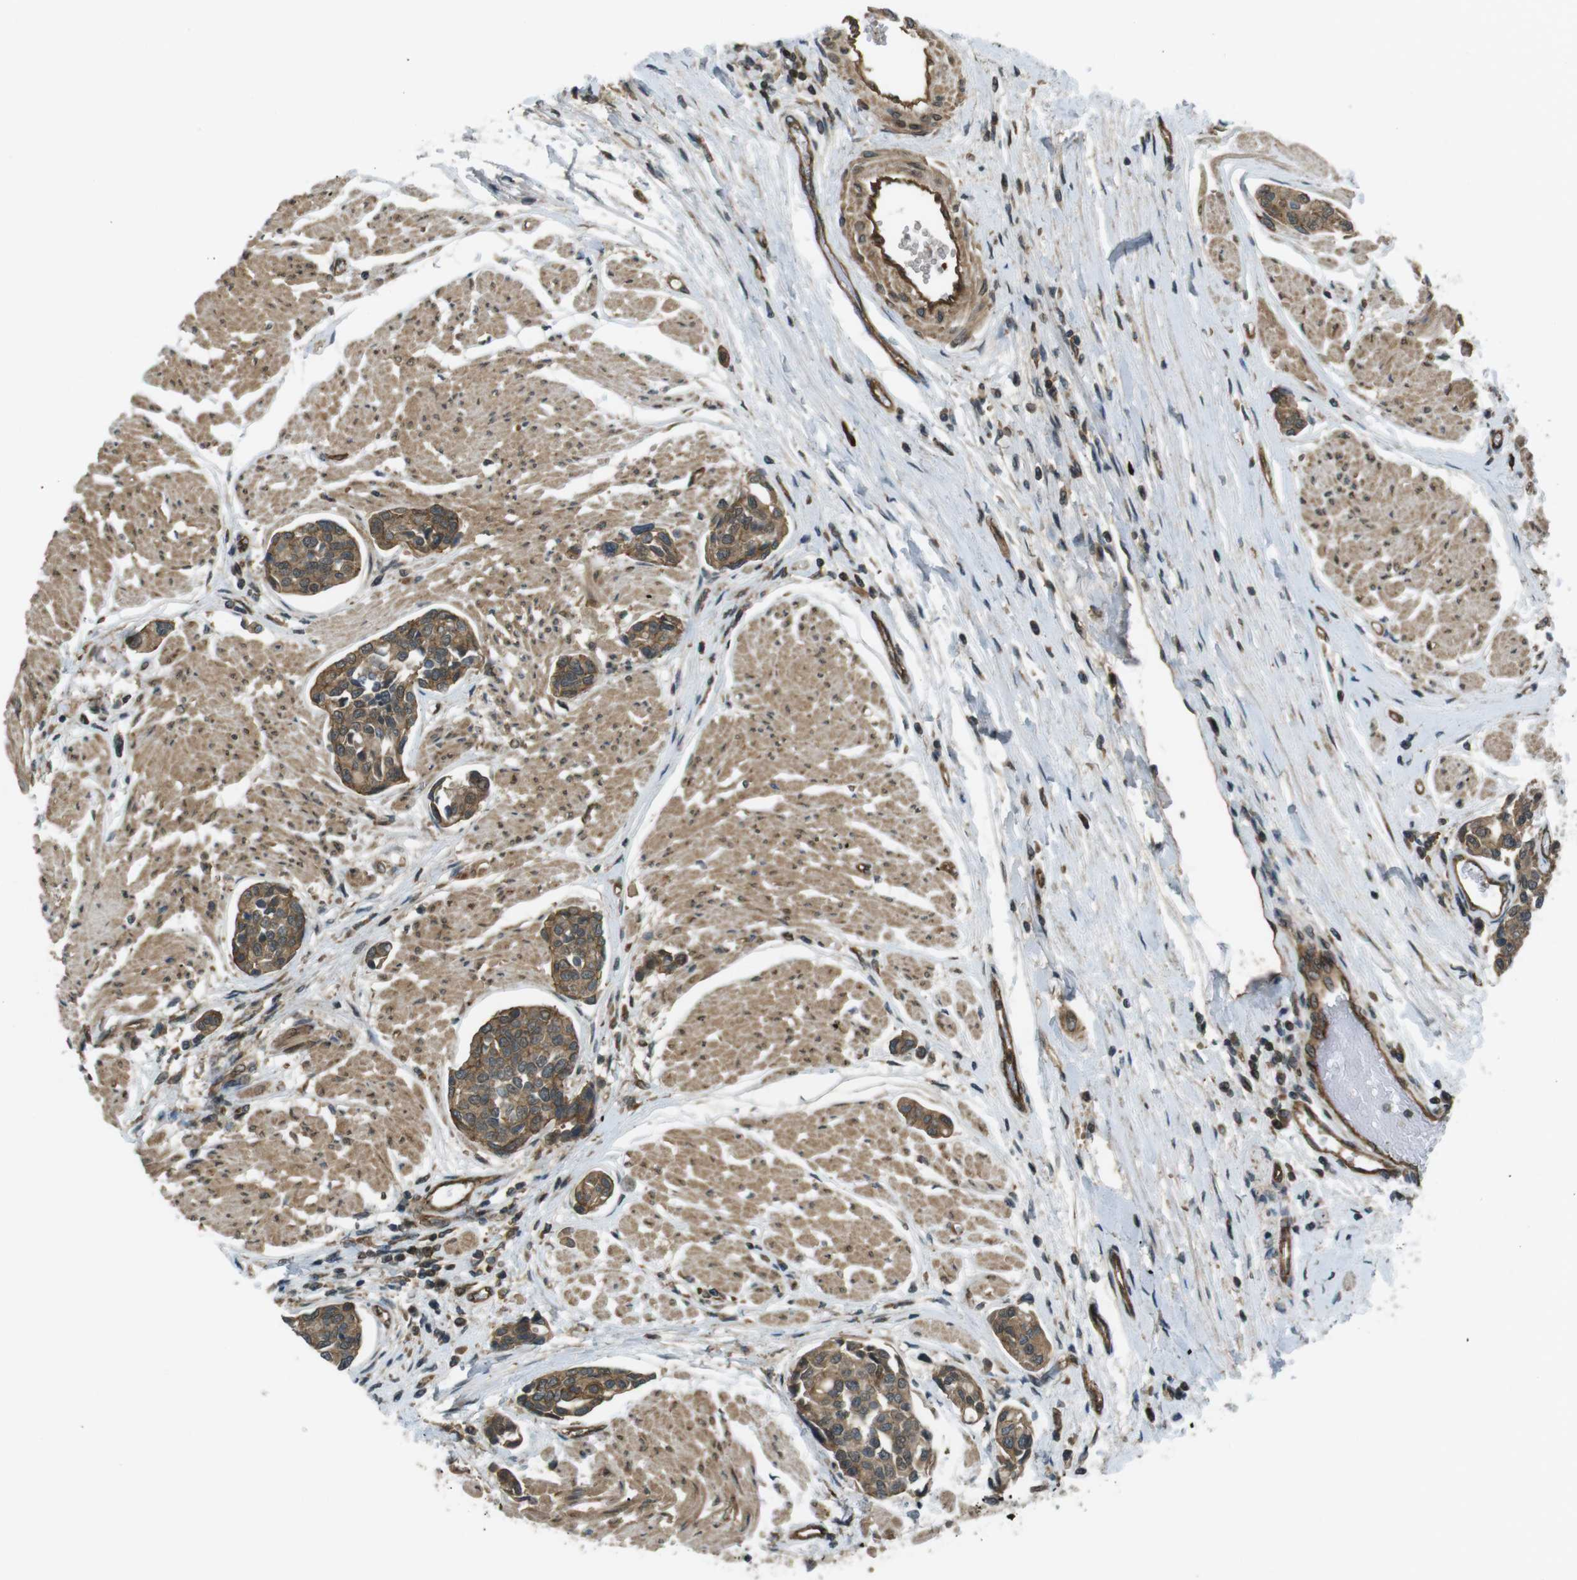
{"staining": {"intensity": "moderate", "quantity": ">75%", "location": "cytoplasmic/membranous"}, "tissue": "urothelial cancer", "cell_type": "Tumor cells", "image_type": "cancer", "snomed": [{"axis": "morphology", "description": "Urothelial carcinoma, High grade"}, {"axis": "topography", "description": "Urinary bladder"}], "caption": "The immunohistochemical stain labels moderate cytoplasmic/membranous staining in tumor cells of urothelial cancer tissue.", "gene": "TIAM2", "patient": {"sex": "male", "age": 78}}